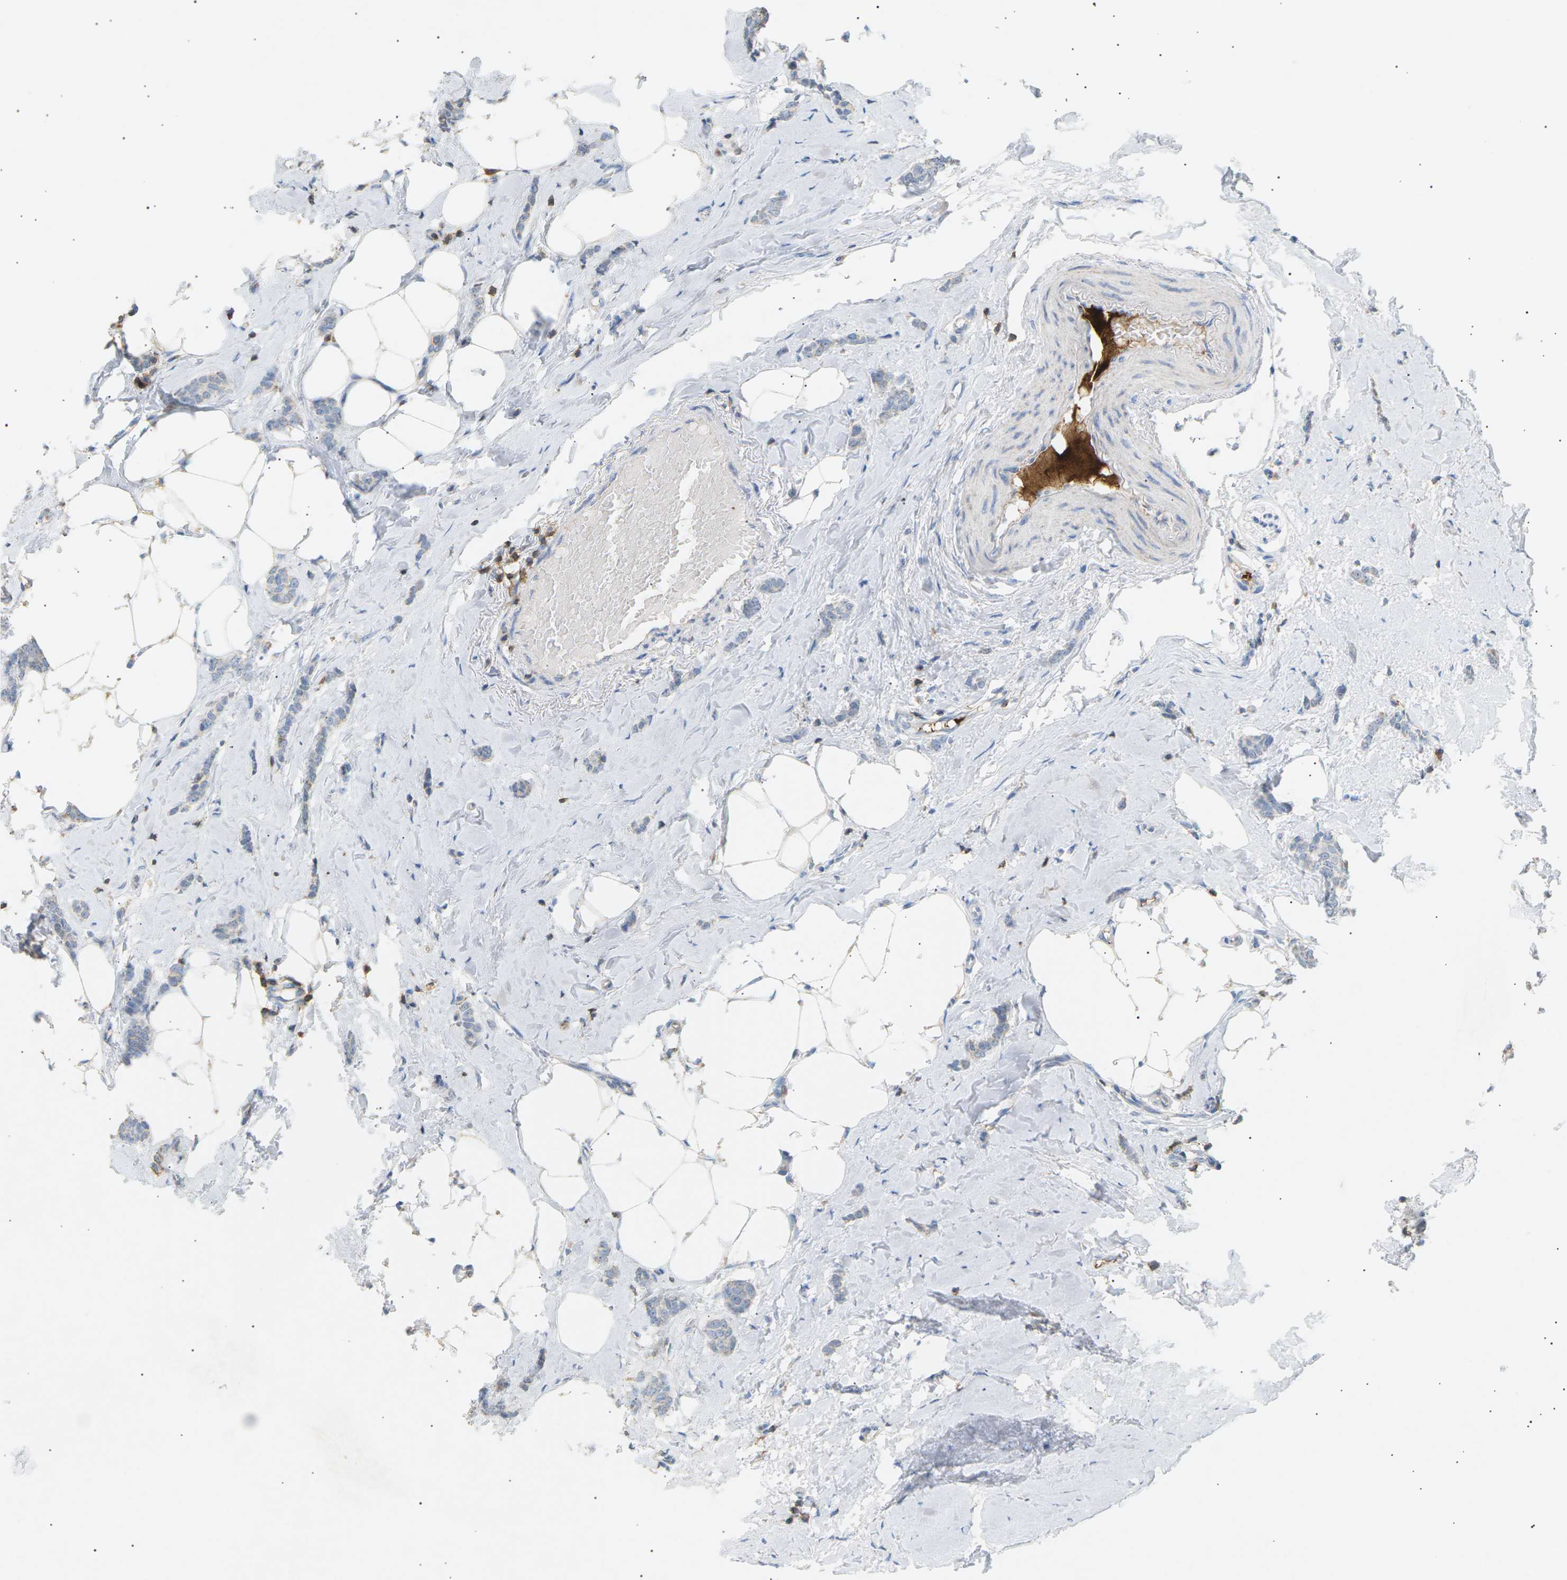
{"staining": {"intensity": "negative", "quantity": "none", "location": "none"}, "tissue": "breast cancer", "cell_type": "Tumor cells", "image_type": "cancer", "snomed": [{"axis": "morphology", "description": "Lobular carcinoma"}, {"axis": "topography", "description": "Skin"}, {"axis": "topography", "description": "Breast"}], "caption": "This is an immunohistochemistry (IHC) micrograph of breast cancer (lobular carcinoma). There is no staining in tumor cells.", "gene": "LIME1", "patient": {"sex": "female", "age": 46}}